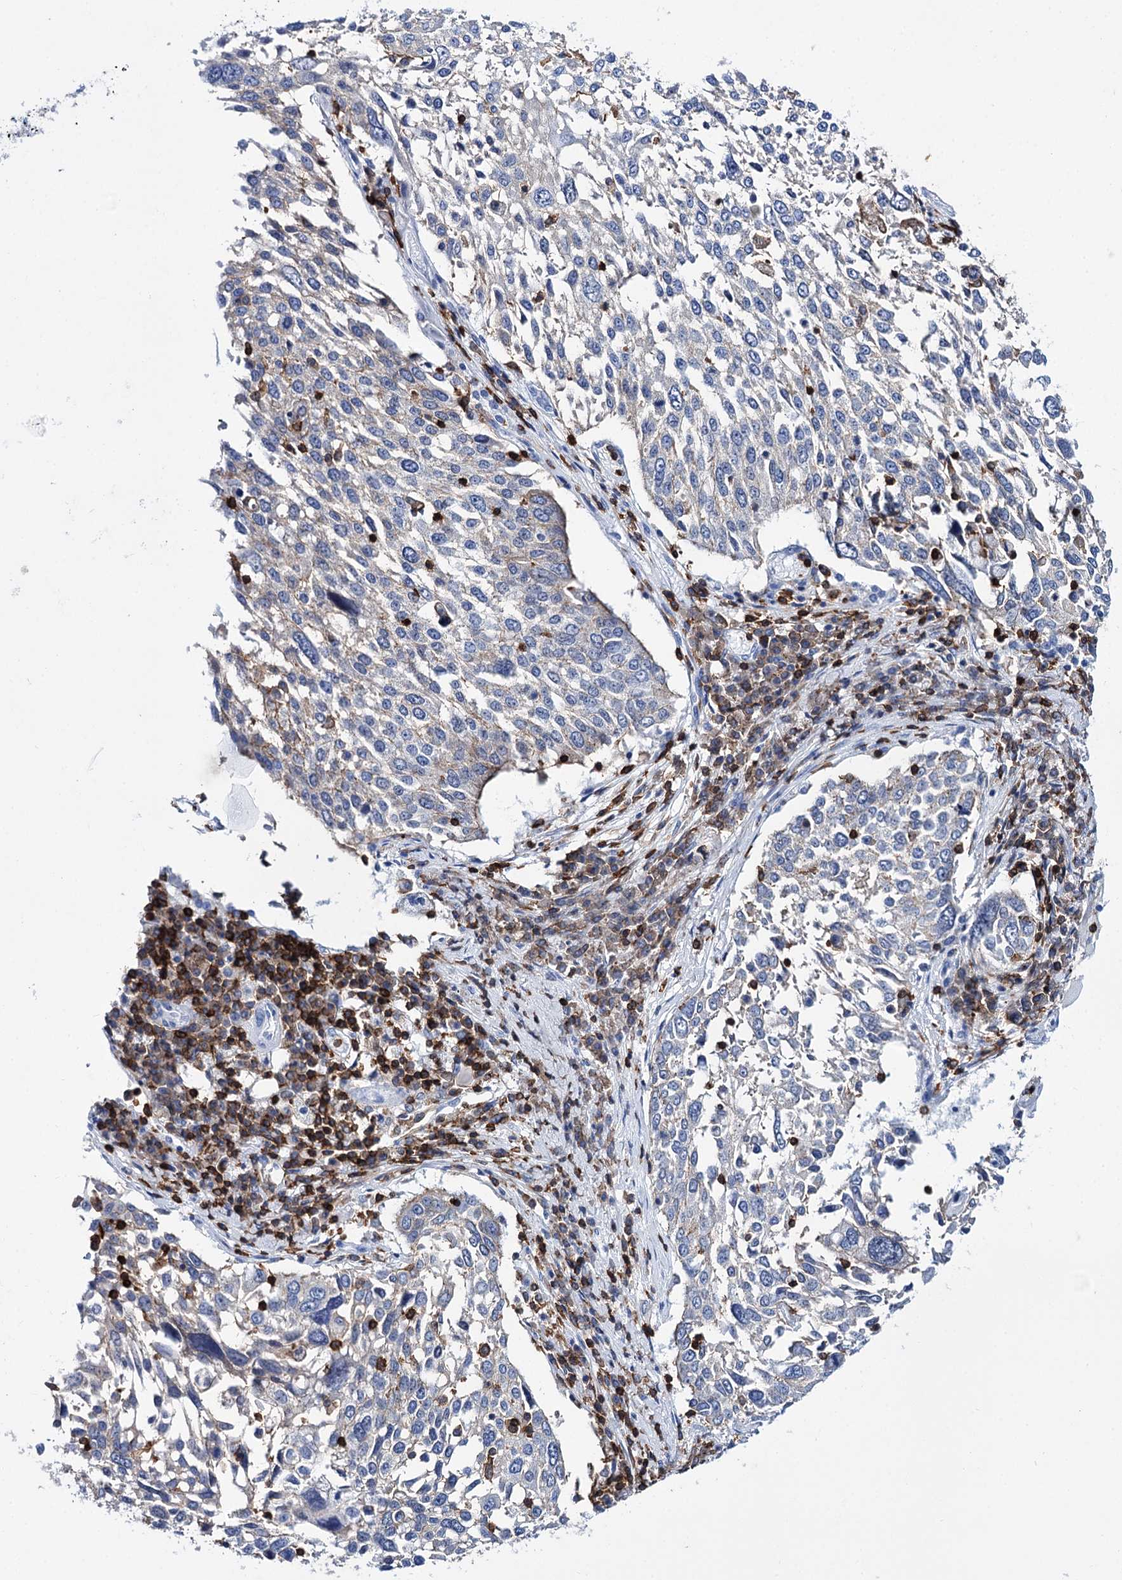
{"staining": {"intensity": "negative", "quantity": "none", "location": "none"}, "tissue": "lung cancer", "cell_type": "Tumor cells", "image_type": "cancer", "snomed": [{"axis": "morphology", "description": "Squamous cell carcinoma, NOS"}, {"axis": "topography", "description": "Lung"}], "caption": "This is a histopathology image of IHC staining of squamous cell carcinoma (lung), which shows no positivity in tumor cells.", "gene": "DEF6", "patient": {"sex": "male", "age": 65}}